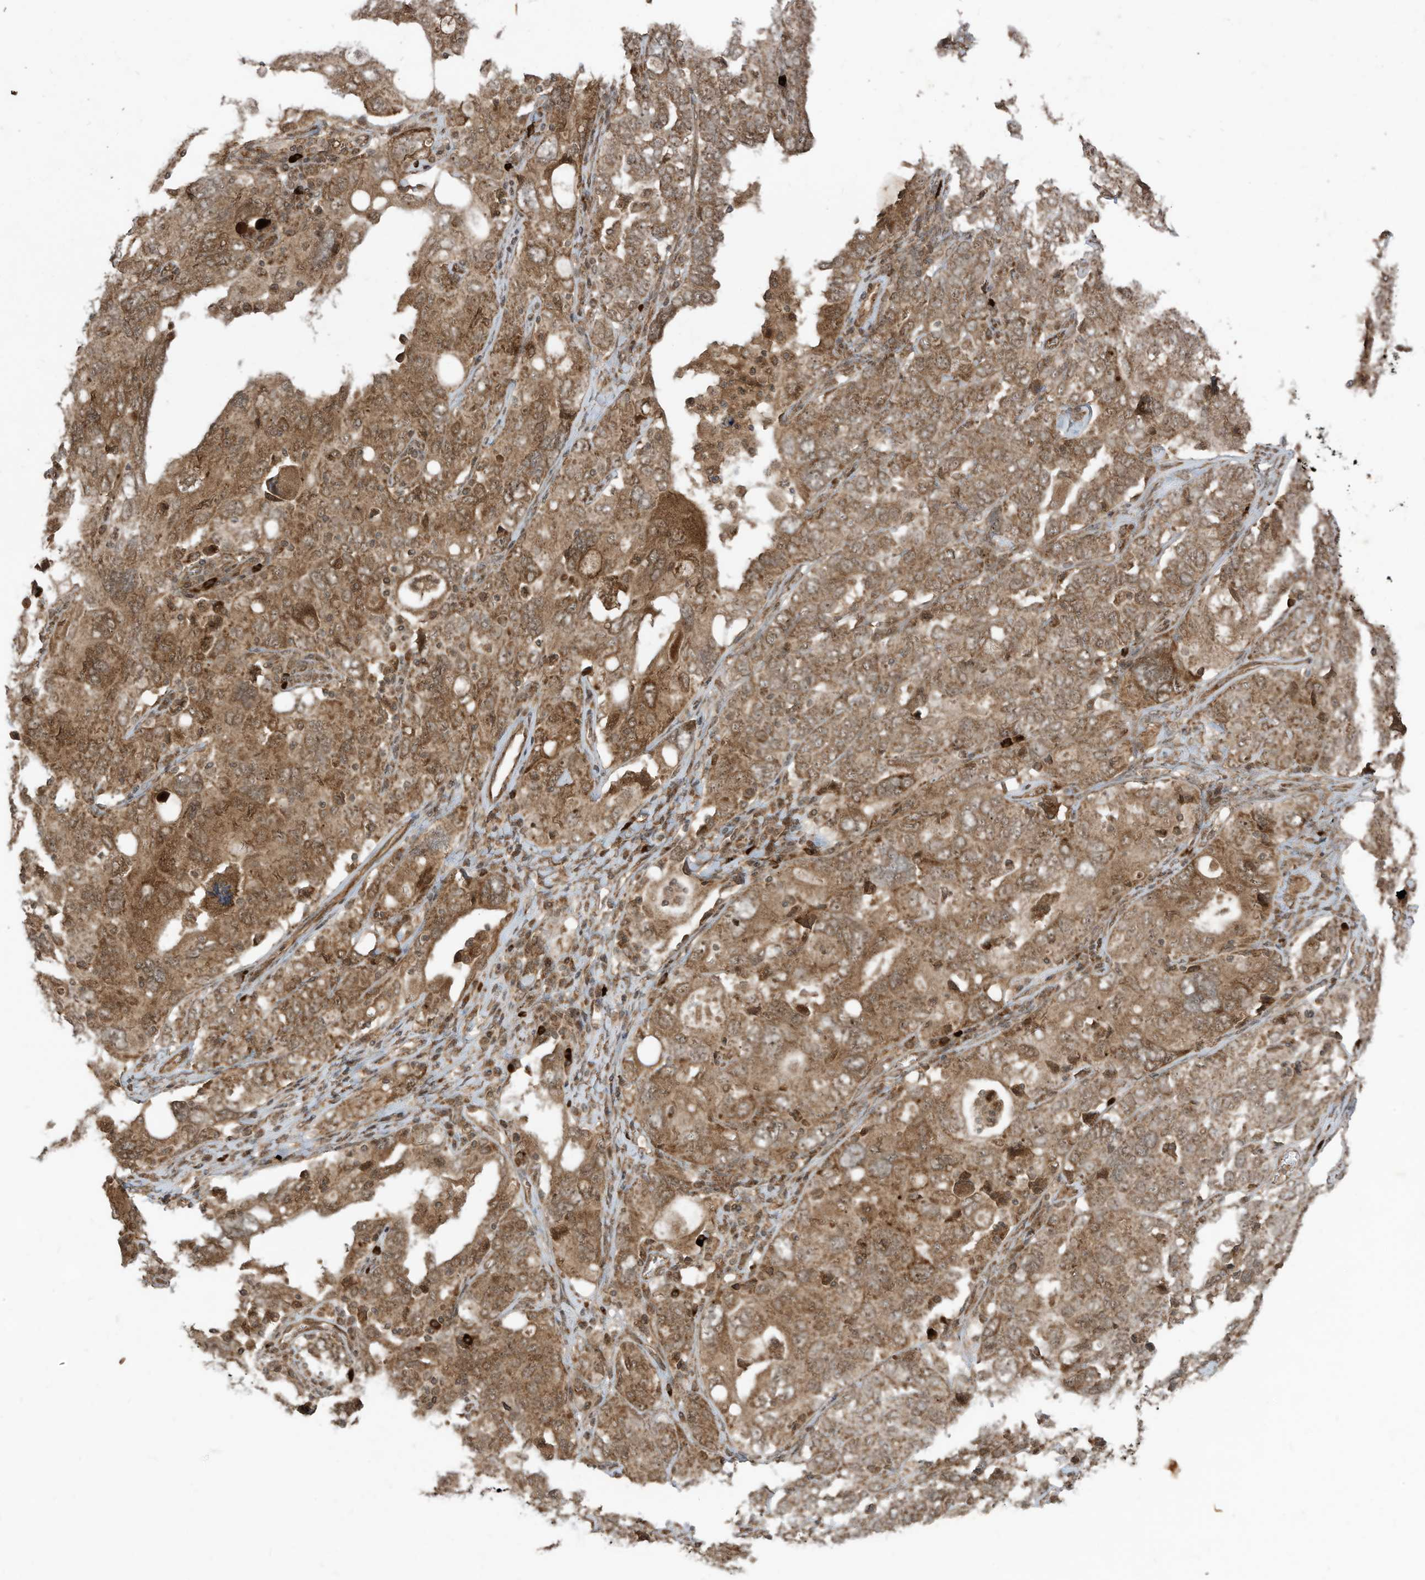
{"staining": {"intensity": "moderate", "quantity": ">75%", "location": "cytoplasmic/membranous"}, "tissue": "ovarian cancer", "cell_type": "Tumor cells", "image_type": "cancer", "snomed": [{"axis": "morphology", "description": "Carcinoma, endometroid"}, {"axis": "topography", "description": "Ovary"}], "caption": "Approximately >75% of tumor cells in human endometroid carcinoma (ovarian) reveal moderate cytoplasmic/membranous protein positivity as visualized by brown immunohistochemical staining.", "gene": "TRIM67", "patient": {"sex": "female", "age": 62}}